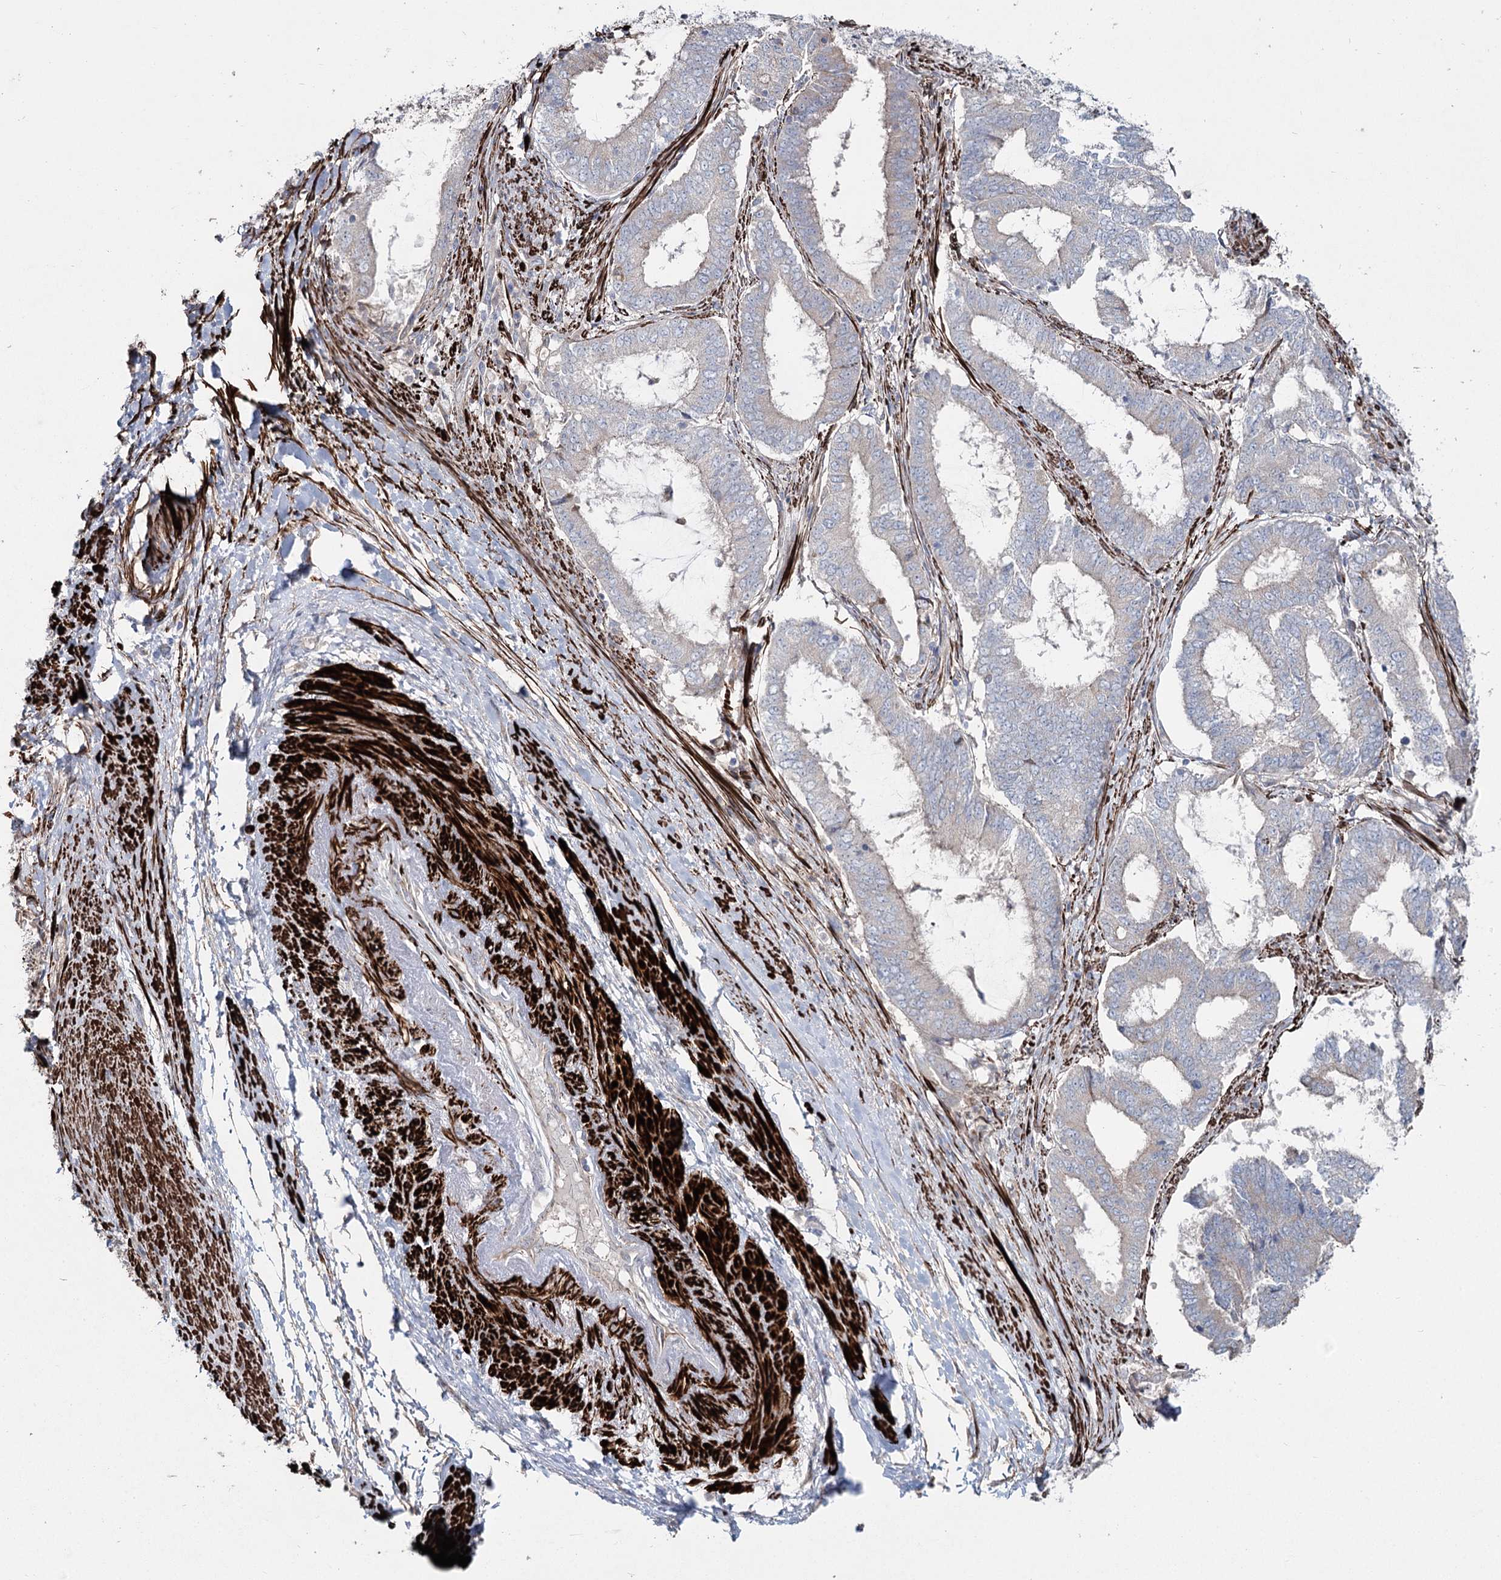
{"staining": {"intensity": "negative", "quantity": "none", "location": "none"}, "tissue": "endometrial cancer", "cell_type": "Tumor cells", "image_type": "cancer", "snomed": [{"axis": "morphology", "description": "Adenocarcinoma, NOS"}, {"axis": "topography", "description": "Endometrium"}], "caption": "Immunohistochemistry (IHC) micrograph of endometrial cancer (adenocarcinoma) stained for a protein (brown), which demonstrates no expression in tumor cells. Brightfield microscopy of immunohistochemistry (IHC) stained with DAB (3,3'-diaminobenzidine) (brown) and hematoxylin (blue), captured at high magnification.", "gene": "SUMF1", "patient": {"sex": "female", "age": 51}}